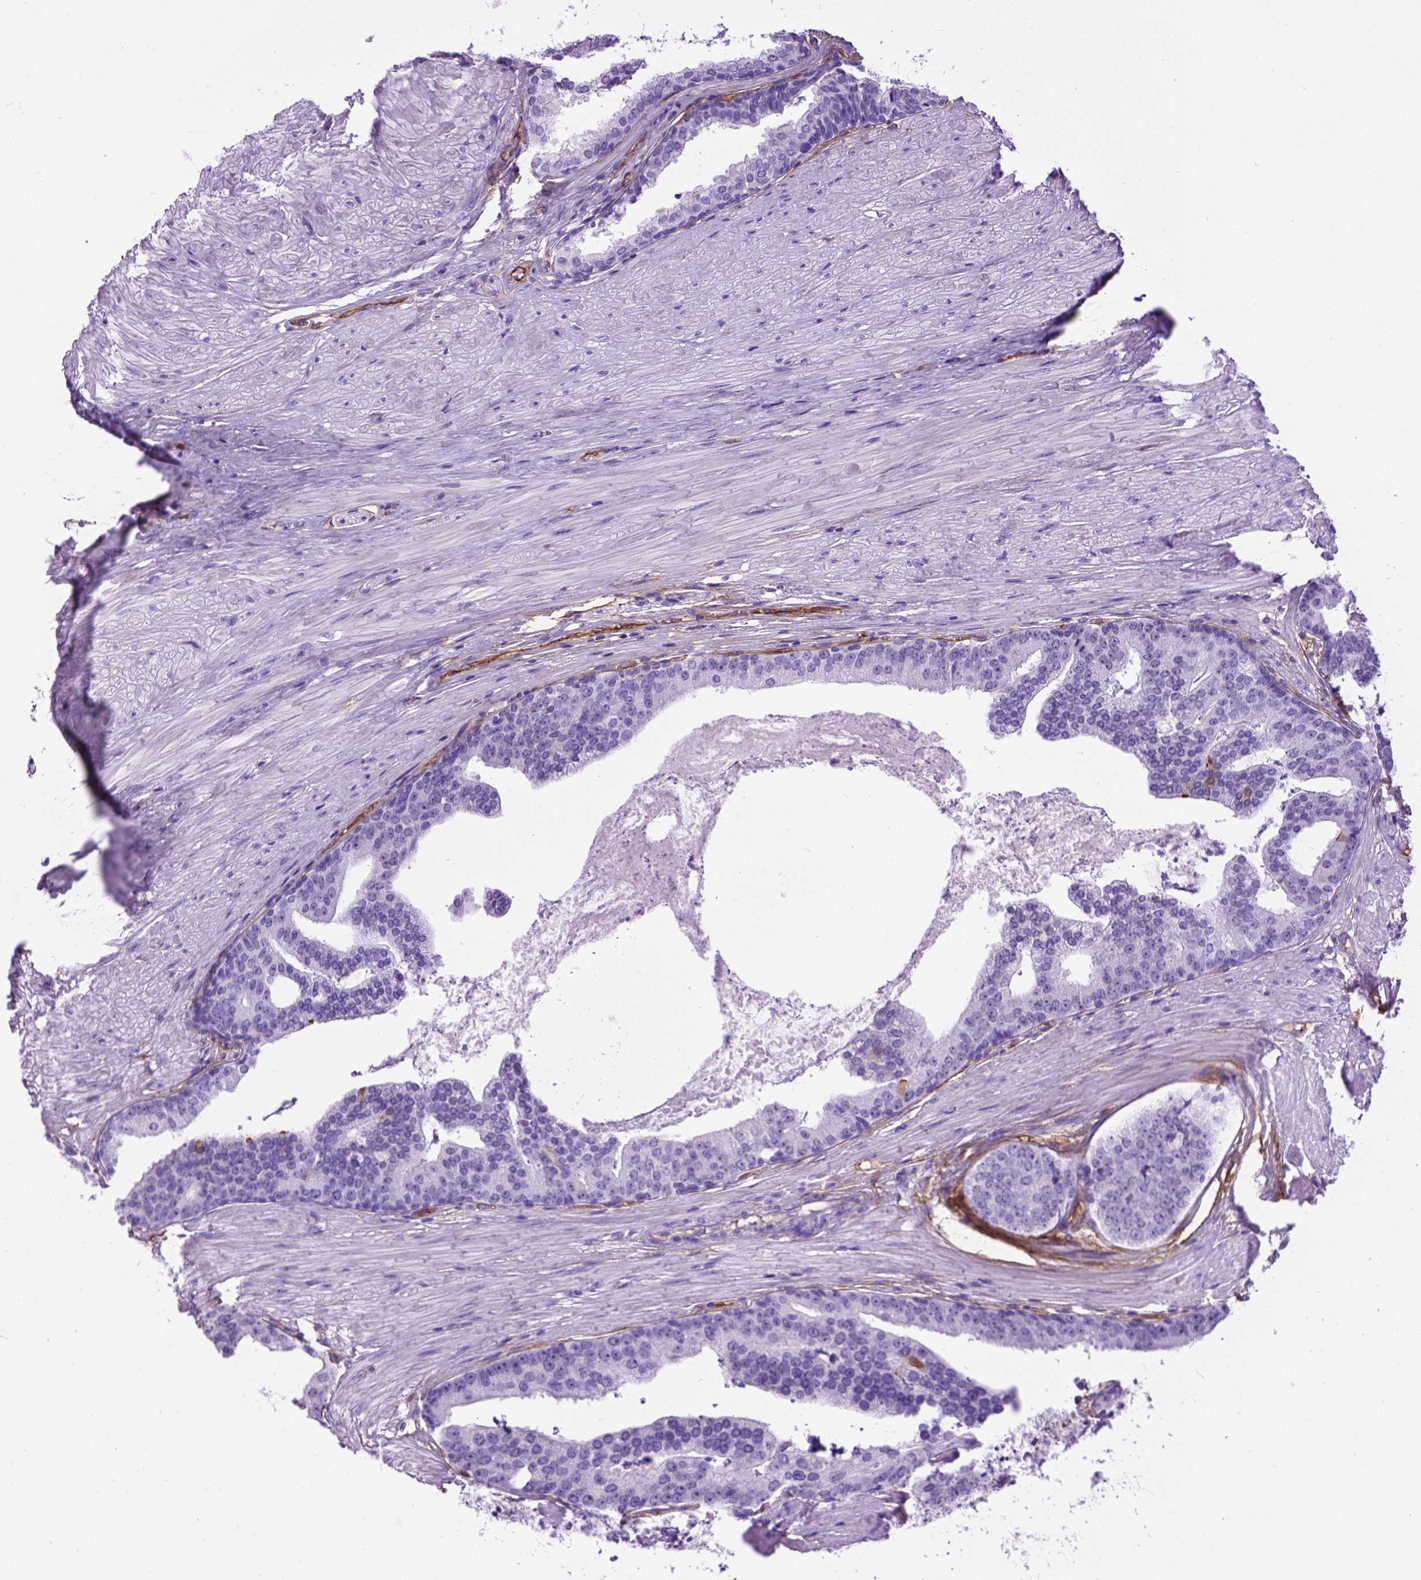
{"staining": {"intensity": "negative", "quantity": "none", "location": "none"}, "tissue": "prostate cancer", "cell_type": "Tumor cells", "image_type": "cancer", "snomed": [{"axis": "morphology", "description": "Adenocarcinoma, NOS"}, {"axis": "topography", "description": "Prostate and seminal vesicle, NOS"}, {"axis": "topography", "description": "Prostate"}], "caption": "This is an IHC image of prostate adenocarcinoma. There is no positivity in tumor cells.", "gene": "ENG", "patient": {"sex": "male", "age": 44}}